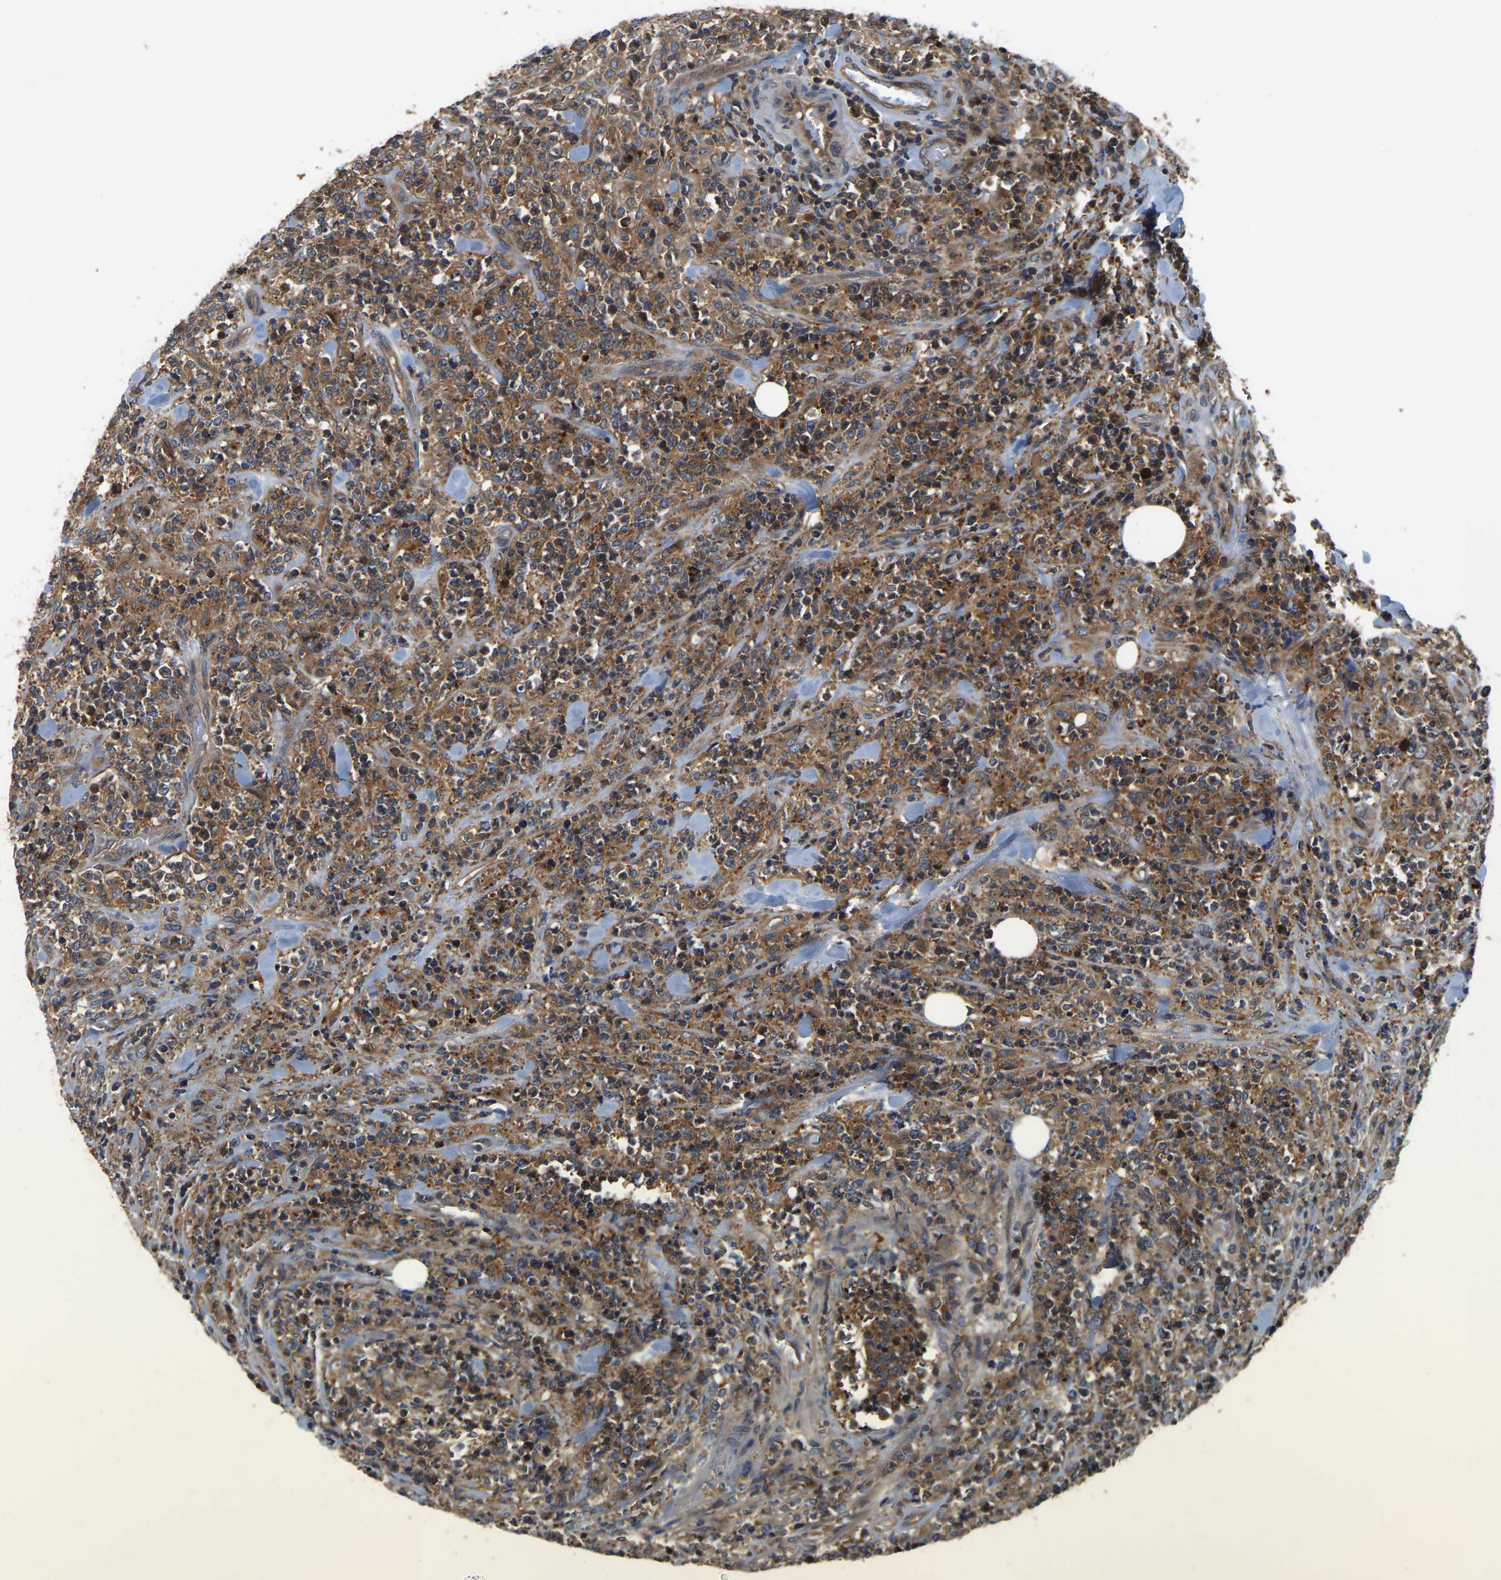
{"staining": {"intensity": "strong", "quantity": ">75%", "location": "cytoplasmic/membranous"}, "tissue": "lymphoma", "cell_type": "Tumor cells", "image_type": "cancer", "snomed": [{"axis": "morphology", "description": "Malignant lymphoma, non-Hodgkin's type, High grade"}, {"axis": "topography", "description": "Soft tissue"}], "caption": "Immunohistochemical staining of high-grade malignant lymphoma, non-Hodgkin's type reveals high levels of strong cytoplasmic/membranous expression in approximately >75% of tumor cells. The protein is stained brown, and the nuclei are stained in blue (DAB (3,3'-diaminobenzidine) IHC with brightfield microscopy, high magnification).", "gene": "GARS1", "patient": {"sex": "male", "age": 18}}